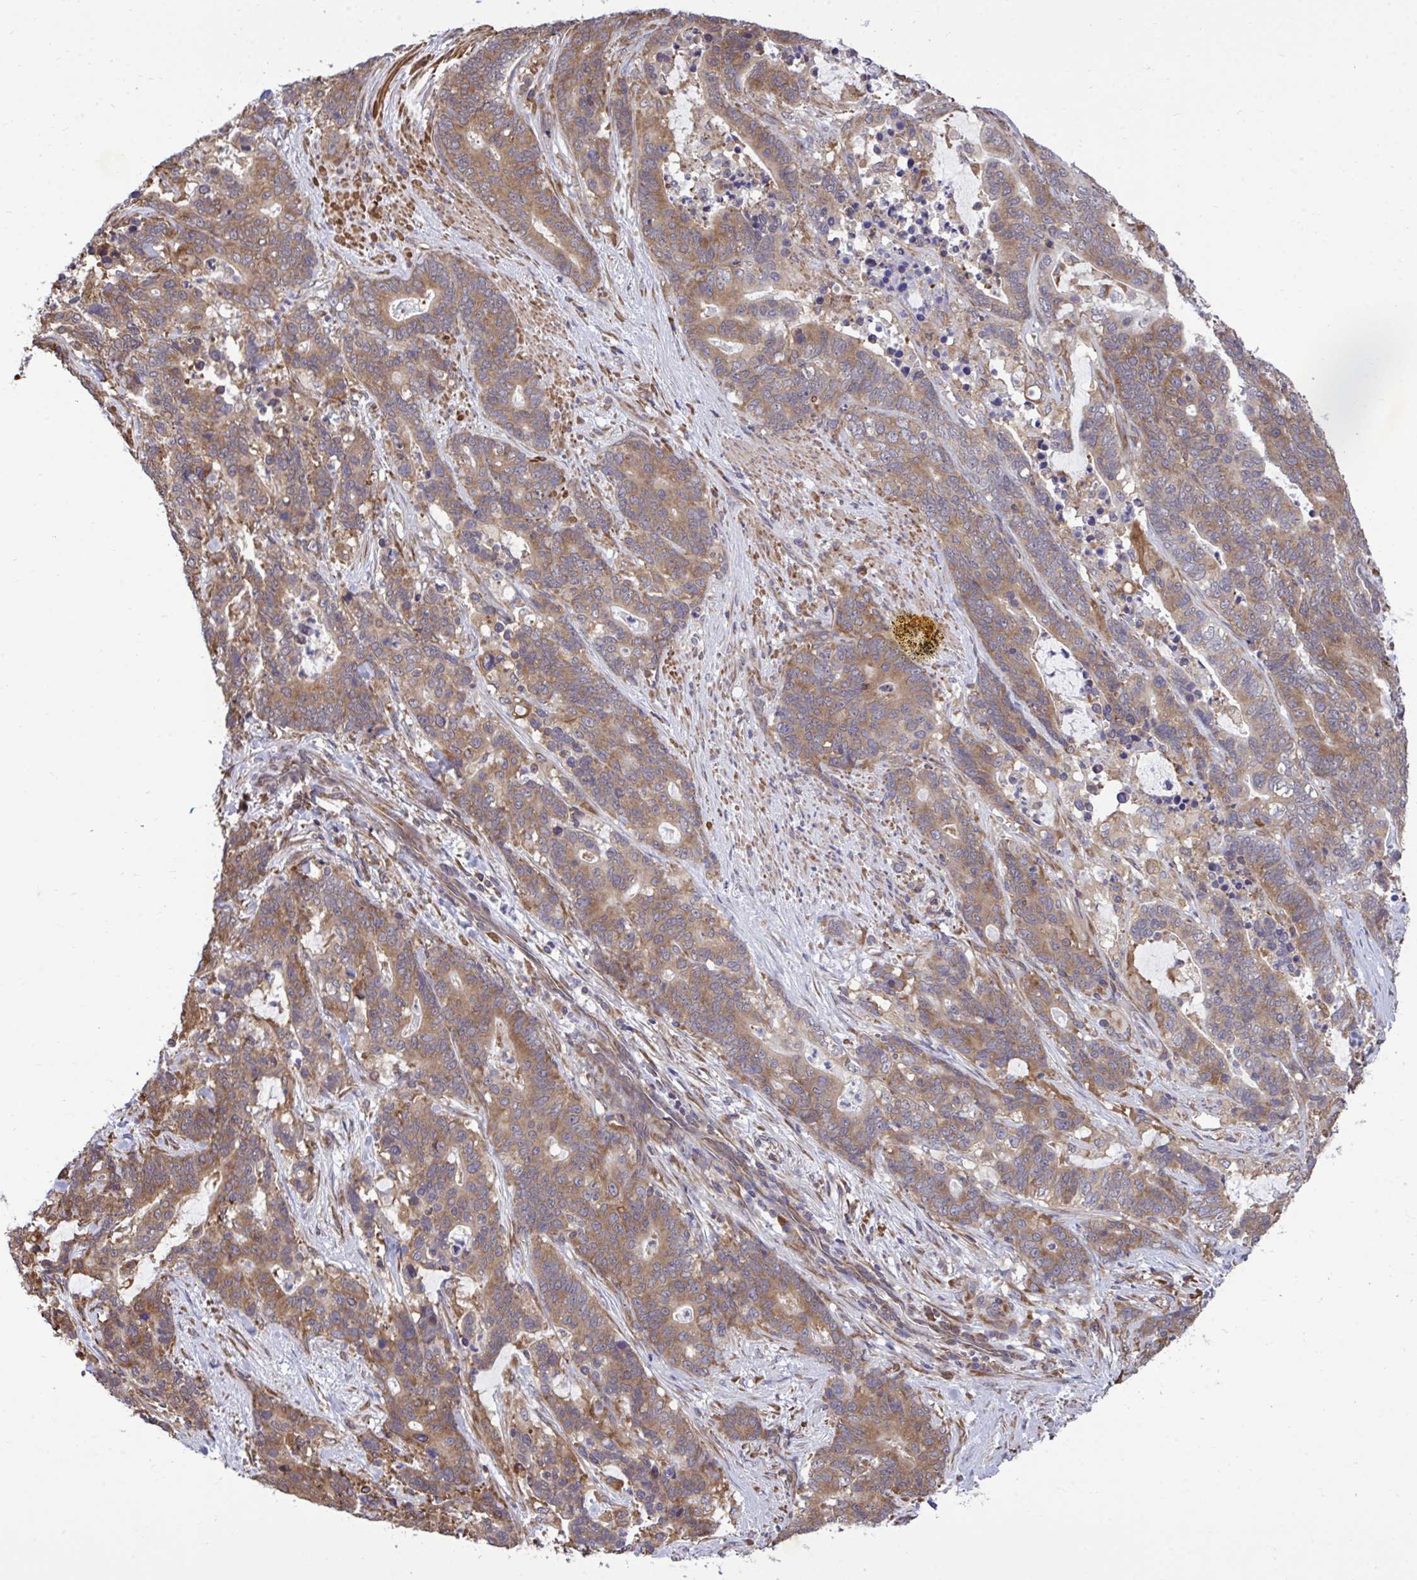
{"staining": {"intensity": "moderate", "quantity": ">75%", "location": "cytoplasmic/membranous"}, "tissue": "stomach cancer", "cell_type": "Tumor cells", "image_type": "cancer", "snomed": [{"axis": "morphology", "description": "Normal tissue, NOS"}, {"axis": "morphology", "description": "Adenocarcinoma, NOS"}, {"axis": "topography", "description": "Stomach"}], "caption": "IHC of stomach cancer shows medium levels of moderate cytoplasmic/membranous expression in about >75% of tumor cells.", "gene": "RPS15", "patient": {"sex": "female", "age": 64}}